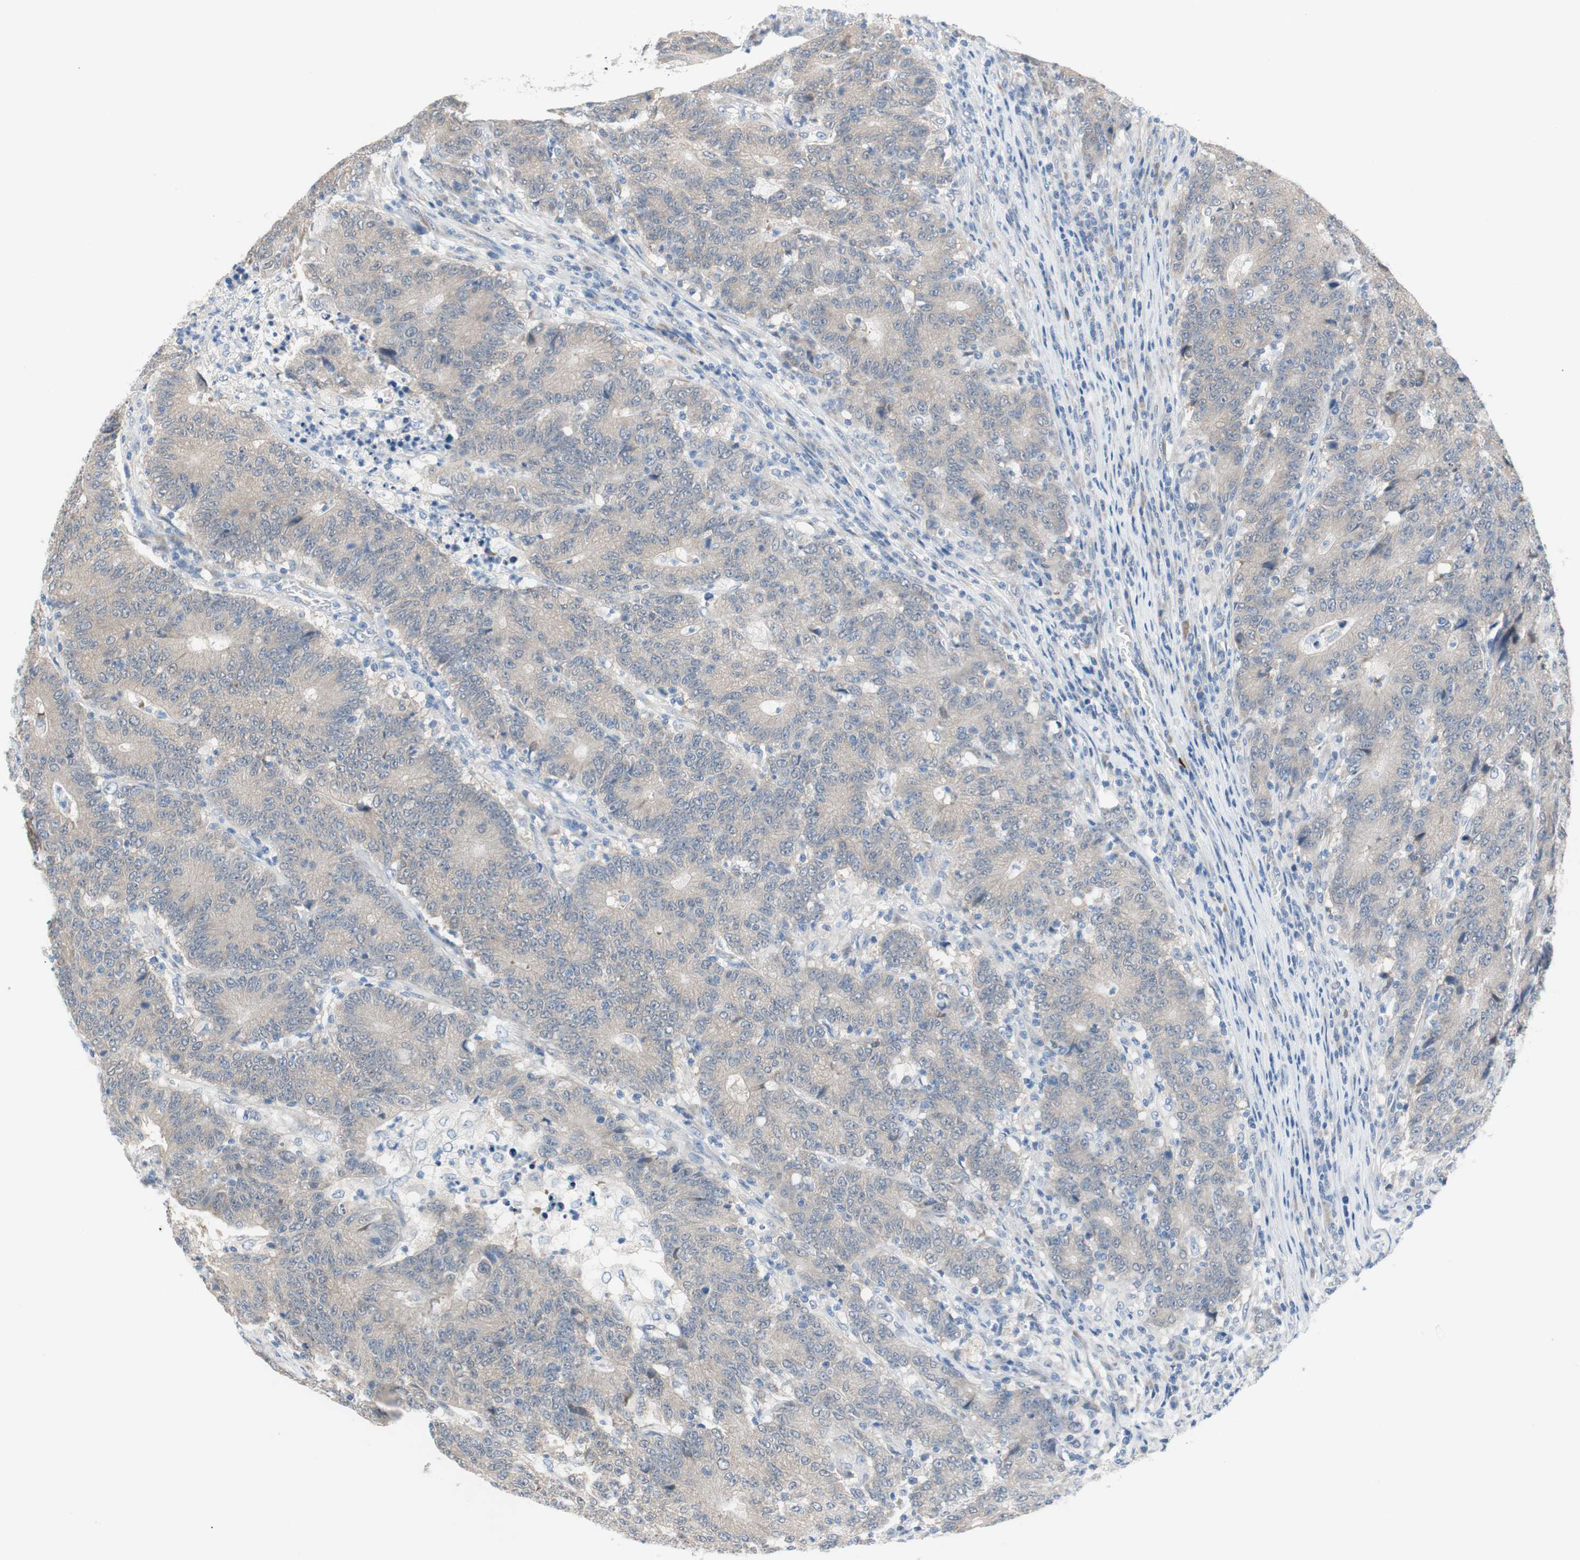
{"staining": {"intensity": "weak", "quantity": ">75%", "location": "cytoplasmic/membranous"}, "tissue": "colorectal cancer", "cell_type": "Tumor cells", "image_type": "cancer", "snomed": [{"axis": "morphology", "description": "Normal tissue, NOS"}, {"axis": "morphology", "description": "Adenocarcinoma, NOS"}, {"axis": "topography", "description": "Colon"}], "caption": "Immunohistochemical staining of human colorectal adenocarcinoma exhibits low levels of weak cytoplasmic/membranous protein positivity in about >75% of tumor cells.", "gene": "GRHL1", "patient": {"sex": "female", "age": 75}}